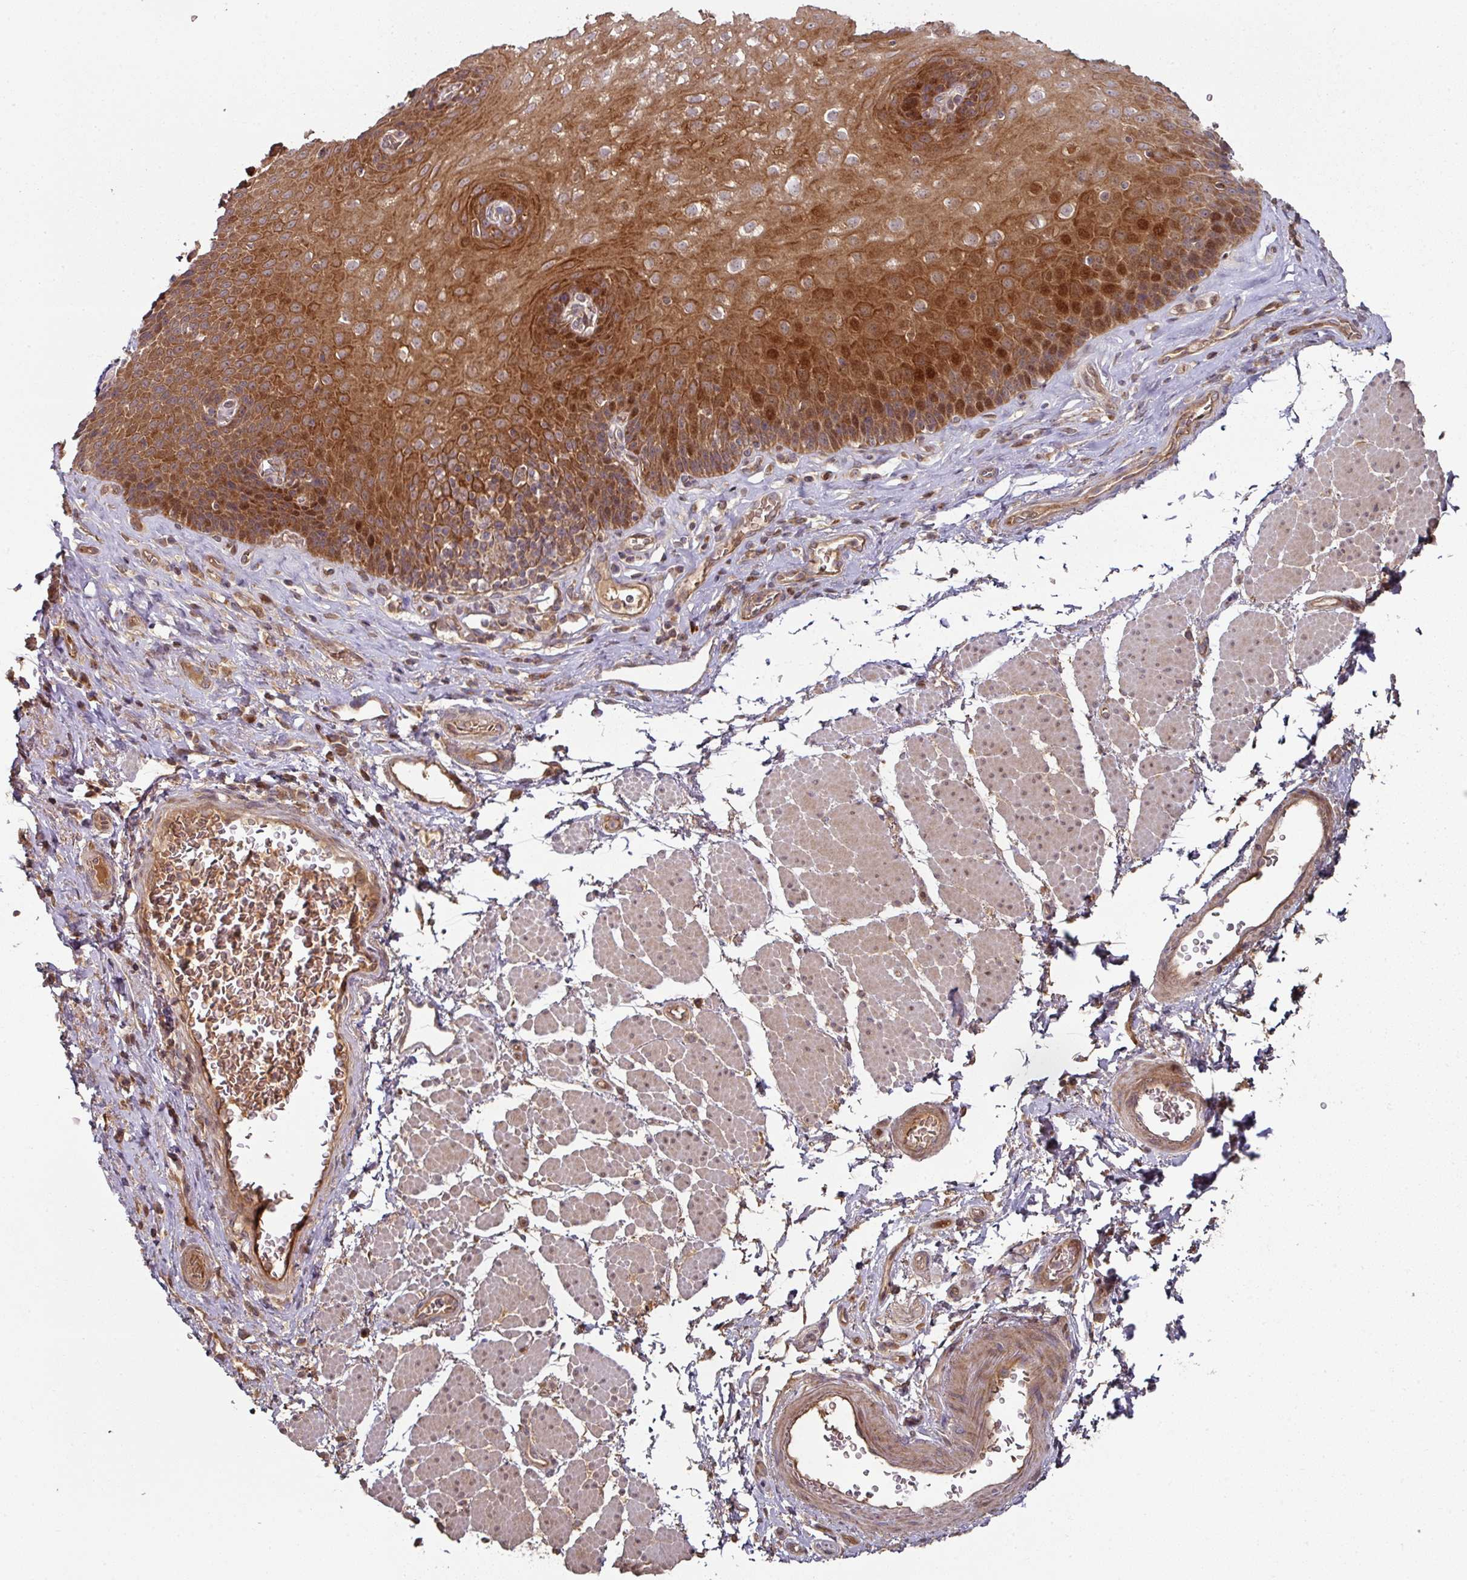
{"staining": {"intensity": "strong", "quantity": "25%-75%", "location": "cytoplasmic/membranous,nuclear"}, "tissue": "esophagus", "cell_type": "Squamous epithelial cells", "image_type": "normal", "snomed": [{"axis": "morphology", "description": "Normal tissue, NOS"}, {"axis": "topography", "description": "Esophagus"}], "caption": "Immunohistochemistry (IHC) image of unremarkable esophagus: human esophagus stained using immunohistochemistry (IHC) reveals high levels of strong protein expression localized specifically in the cytoplasmic/membranous,nuclear of squamous epithelial cells, appearing as a cytoplasmic/membranous,nuclear brown color.", "gene": "DNAJC7", "patient": {"sex": "female", "age": 66}}